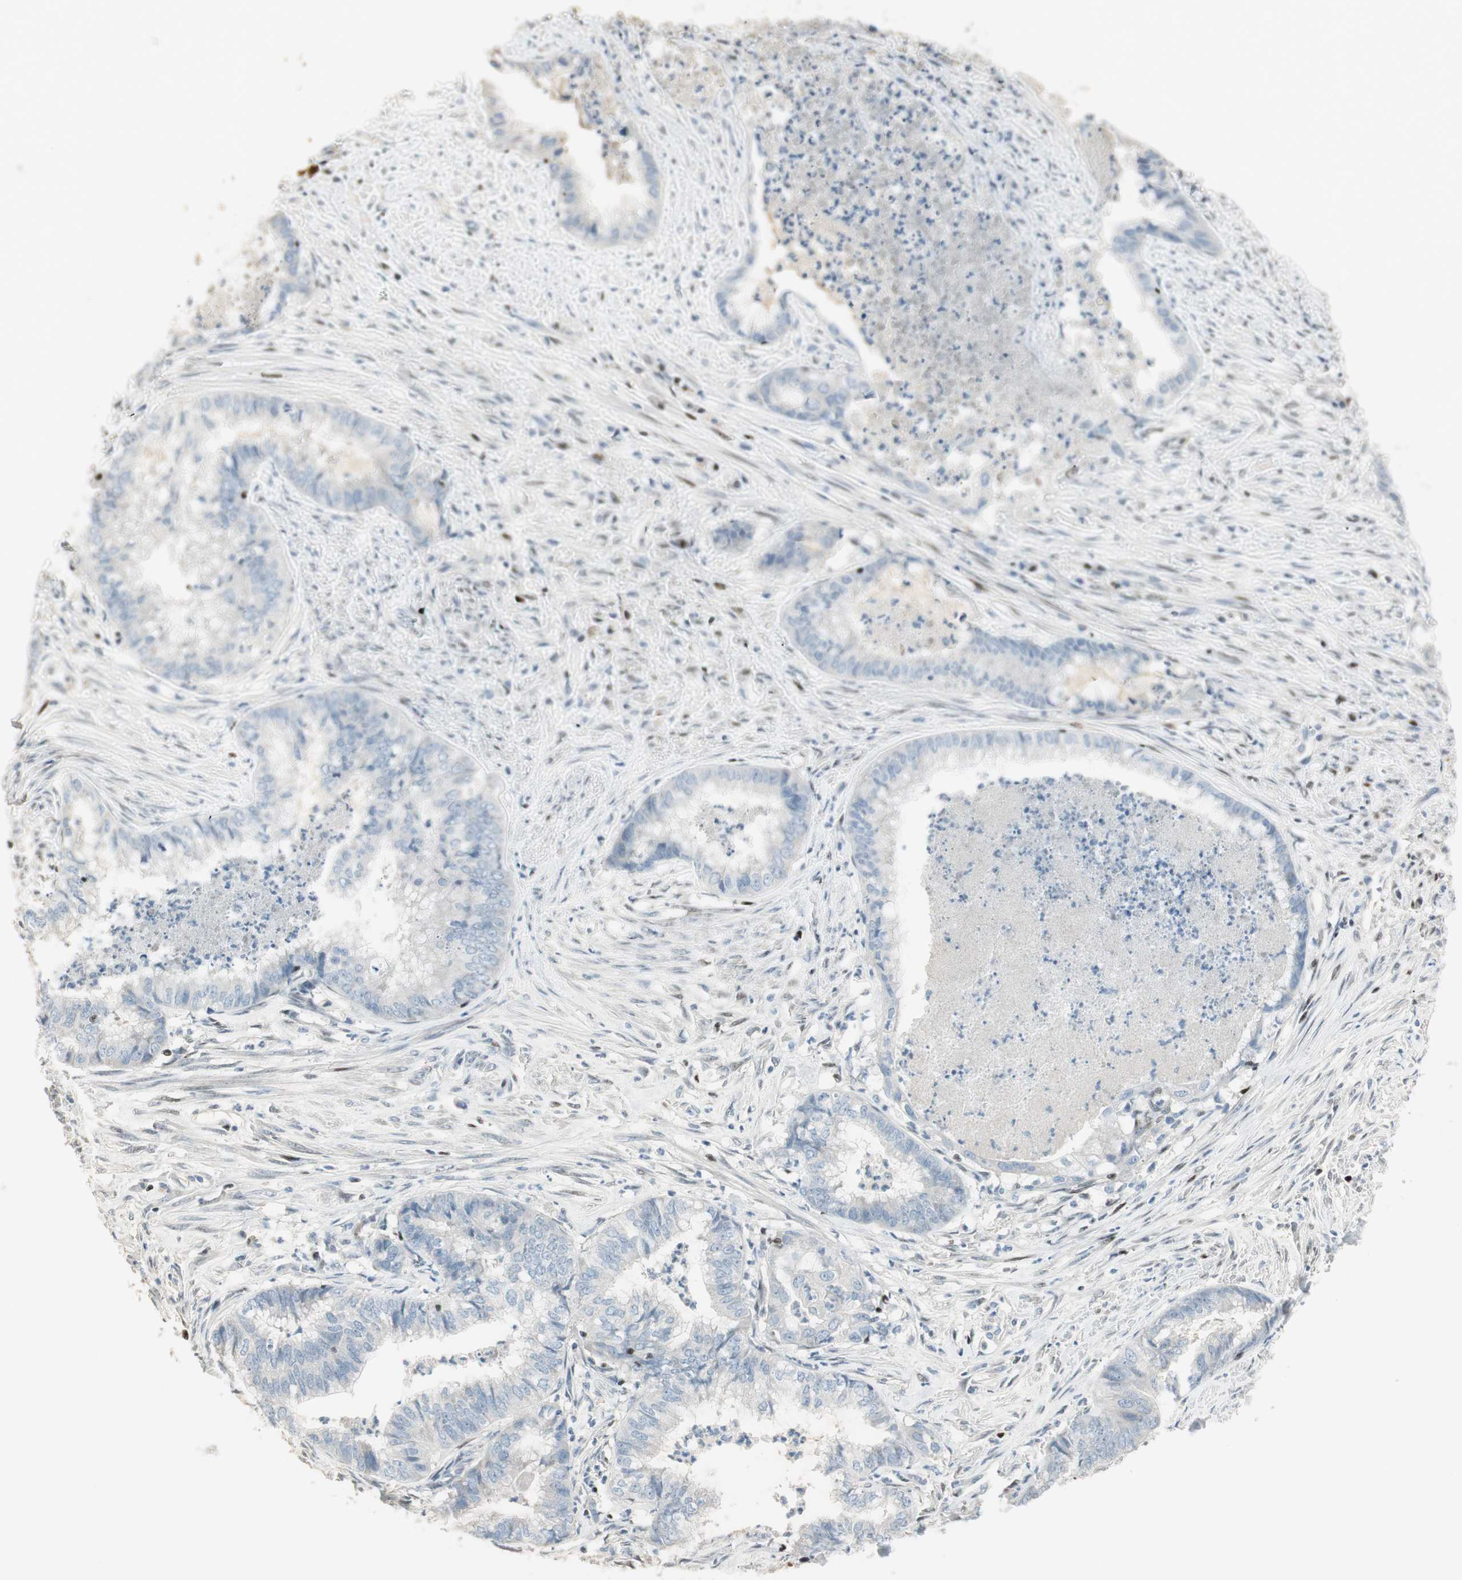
{"staining": {"intensity": "negative", "quantity": "none", "location": "none"}, "tissue": "endometrial cancer", "cell_type": "Tumor cells", "image_type": "cancer", "snomed": [{"axis": "morphology", "description": "Necrosis, NOS"}, {"axis": "morphology", "description": "Adenocarcinoma, NOS"}, {"axis": "topography", "description": "Endometrium"}], "caption": "DAB (3,3'-diaminobenzidine) immunohistochemical staining of human endometrial cancer (adenocarcinoma) shows no significant expression in tumor cells. (Stains: DAB (3,3'-diaminobenzidine) IHC with hematoxylin counter stain, Microscopy: brightfield microscopy at high magnification).", "gene": "RUNX2", "patient": {"sex": "female", "age": 79}}